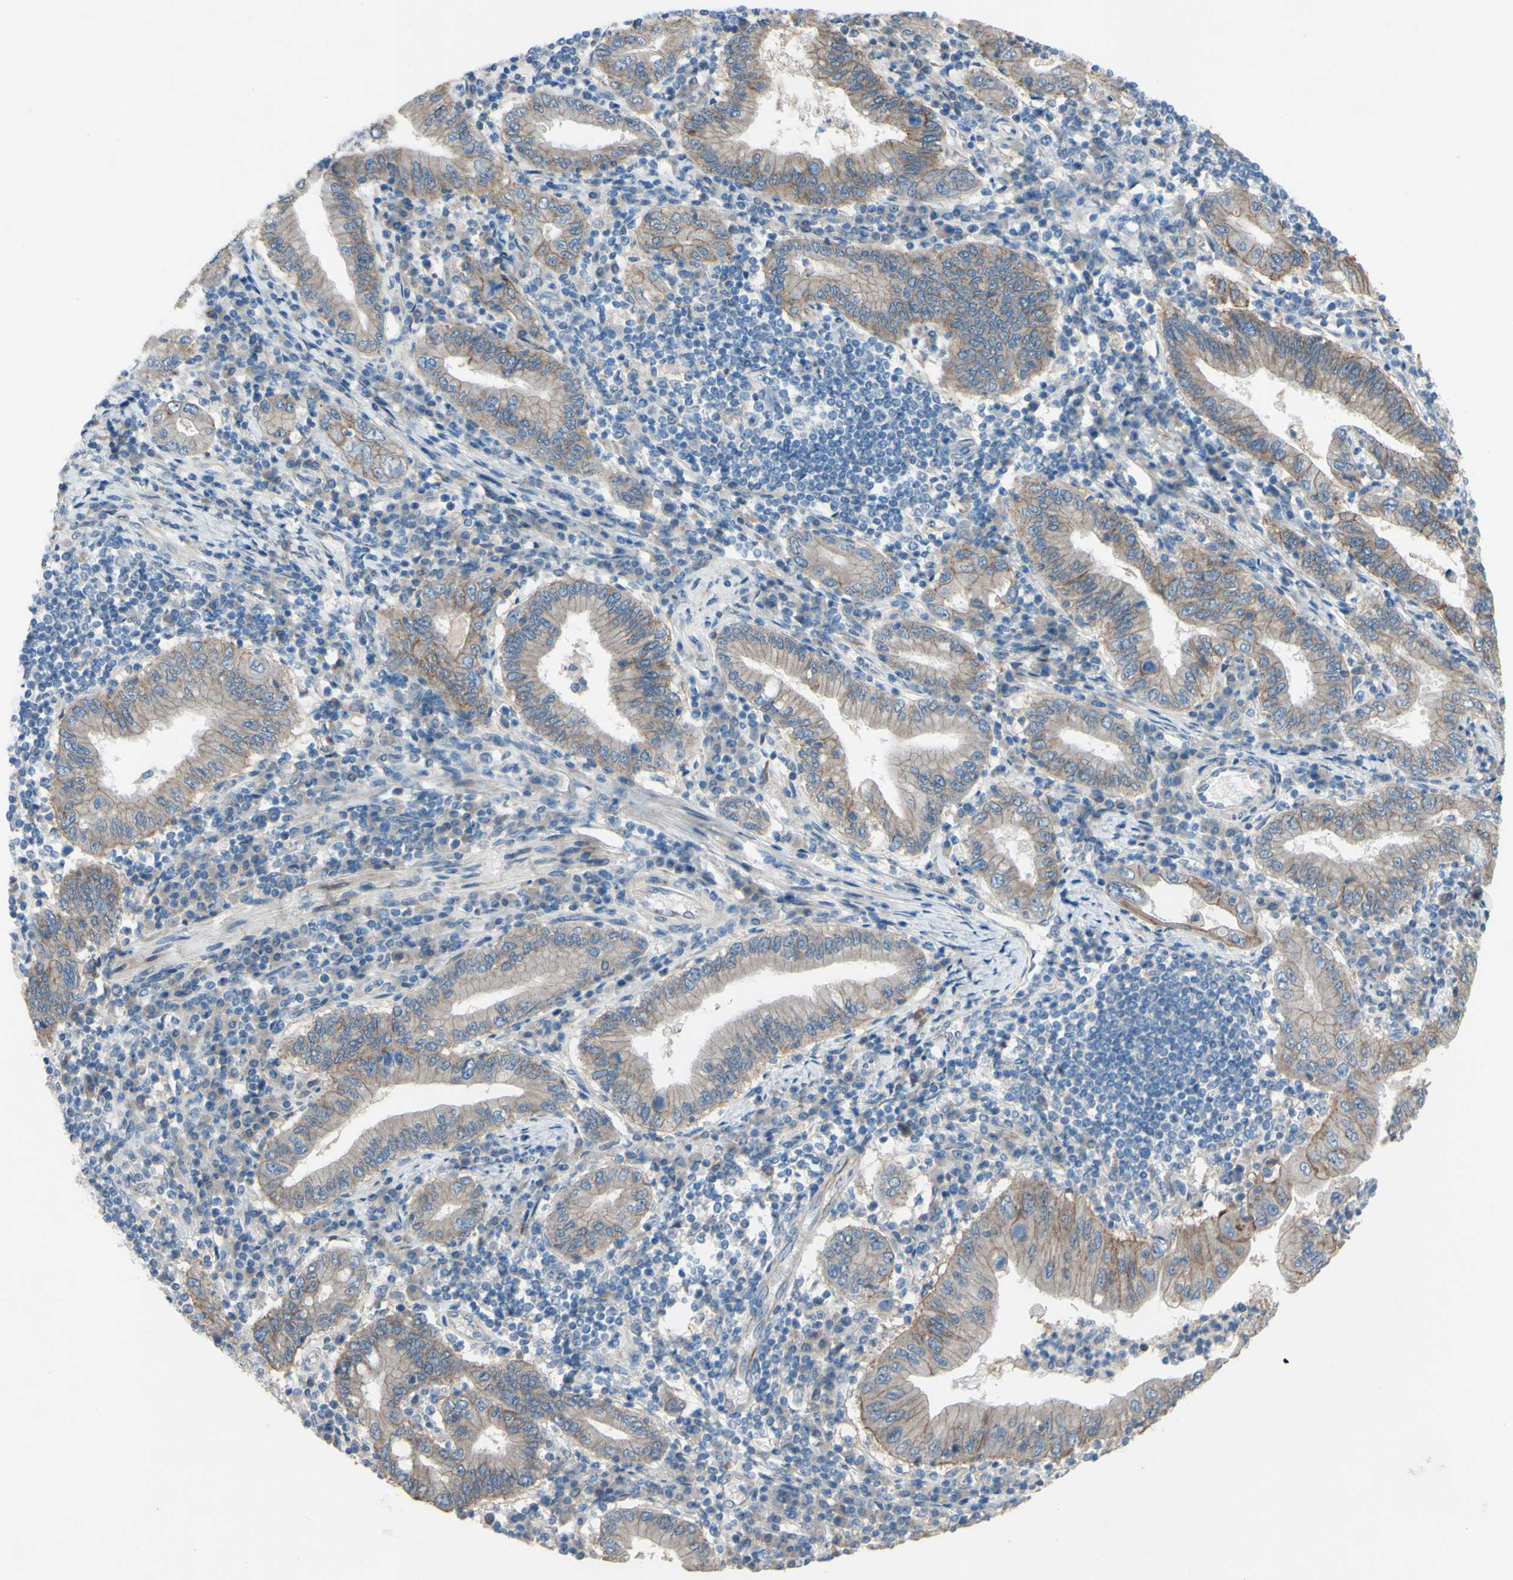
{"staining": {"intensity": "weak", "quantity": ">75%", "location": "cytoplasmic/membranous"}, "tissue": "stomach cancer", "cell_type": "Tumor cells", "image_type": "cancer", "snomed": [{"axis": "morphology", "description": "Normal tissue, NOS"}, {"axis": "morphology", "description": "Adenocarcinoma, NOS"}, {"axis": "topography", "description": "Esophagus"}, {"axis": "topography", "description": "Stomach, upper"}, {"axis": "topography", "description": "Peripheral nerve tissue"}], "caption": "Immunohistochemistry staining of stomach cancer, which exhibits low levels of weak cytoplasmic/membranous expression in approximately >75% of tumor cells indicating weak cytoplasmic/membranous protein positivity. The staining was performed using DAB (brown) for protein detection and nuclei were counterstained in hematoxylin (blue).", "gene": "CDCP1", "patient": {"sex": "male", "age": 62}}